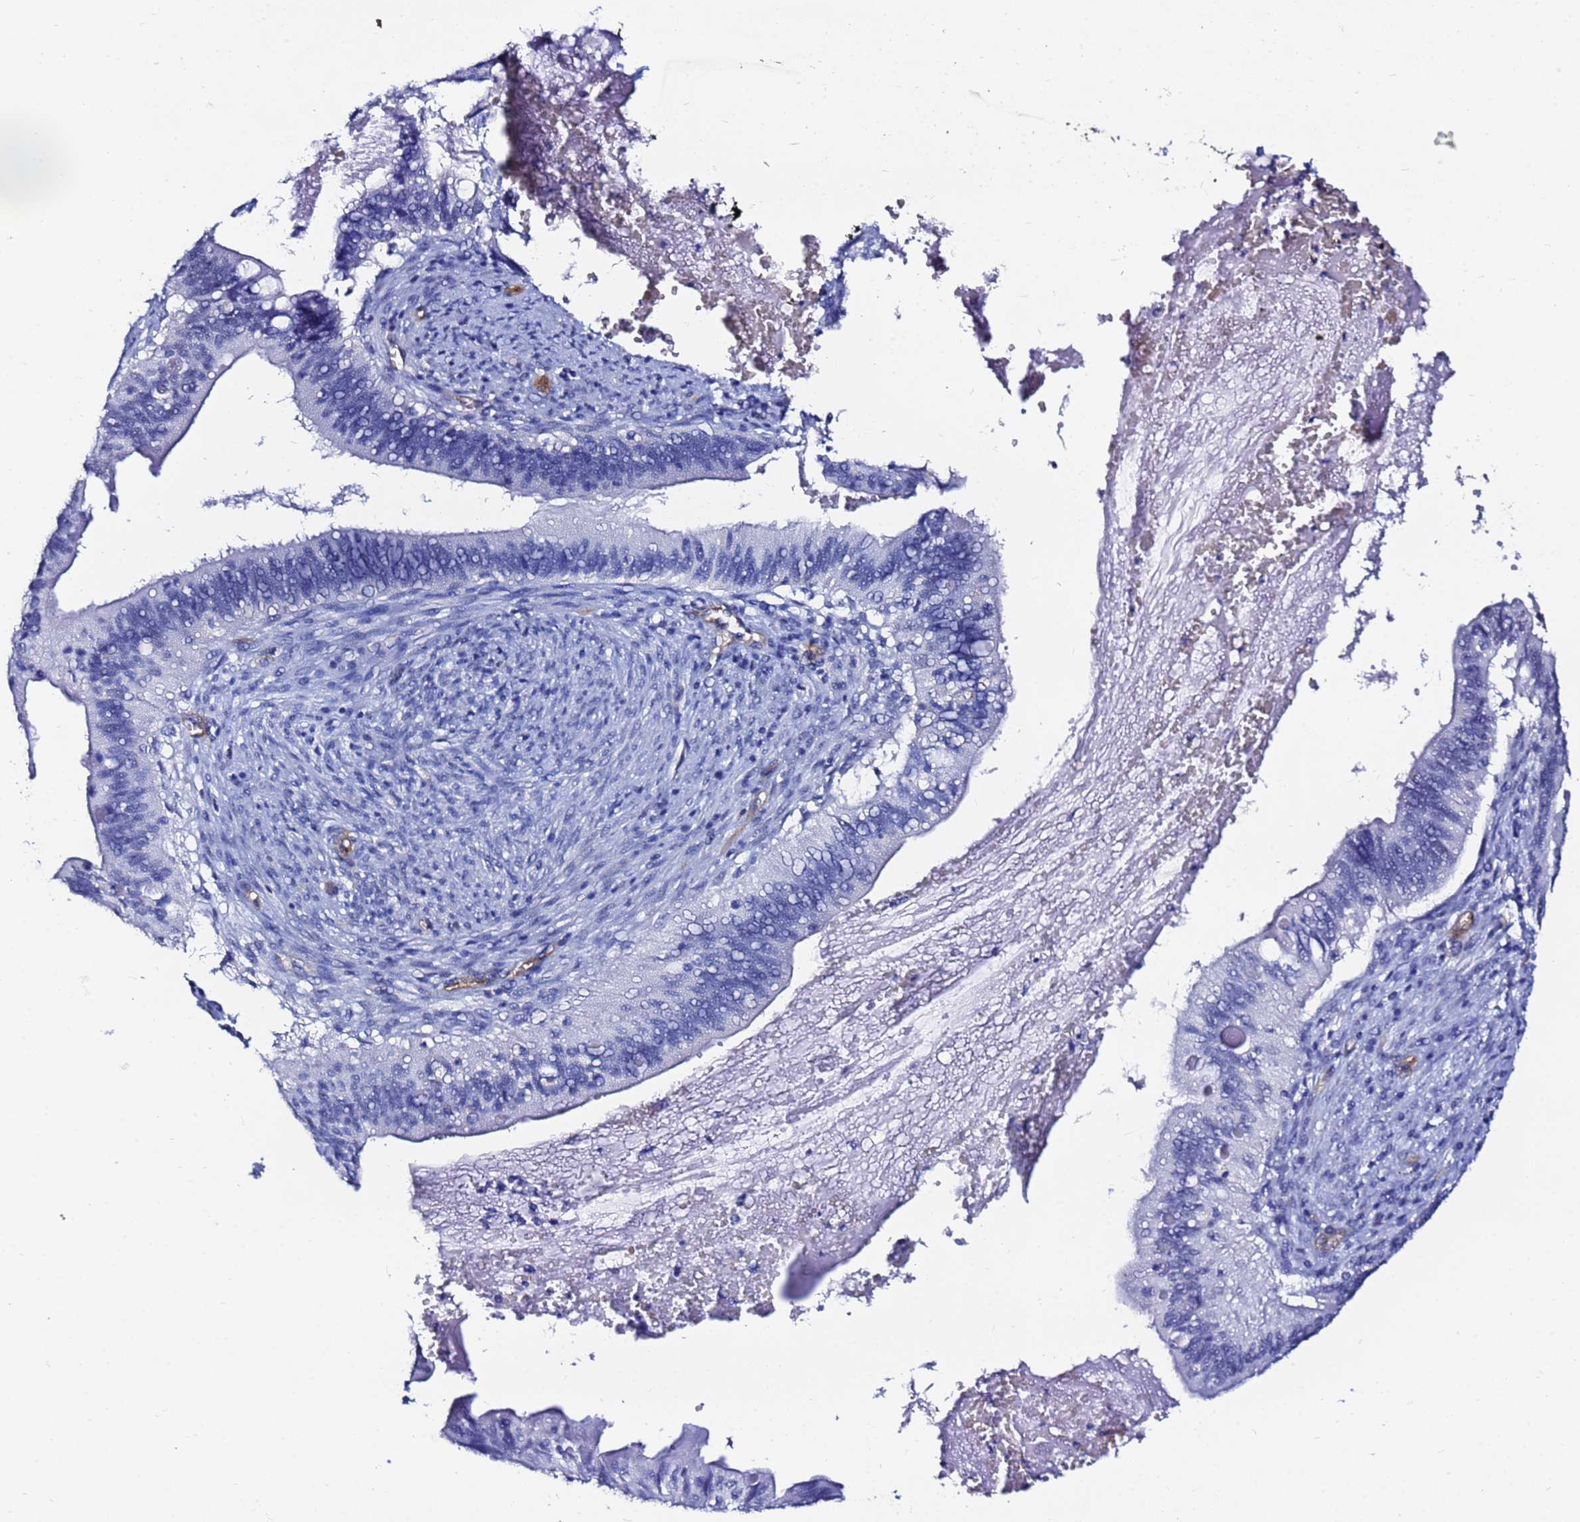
{"staining": {"intensity": "negative", "quantity": "none", "location": "none"}, "tissue": "cervical cancer", "cell_type": "Tumor cells", "image_type": "cancer", "snomed": [{"axis": "morphology", "description": "Adenocarcinoma, NOS"}, {"axis": "topography", "description": "Cervix"}], "caption": "This photomicrograph is of cervical cancer (adenocarcinoma) stained with immunohistochemistry to label a protein in brown with the nuclei are counter-stained blue. There is no staining in tumor cells.", "gene": "DEFB104A", "patient": {"sex": "female", "age": 42}}